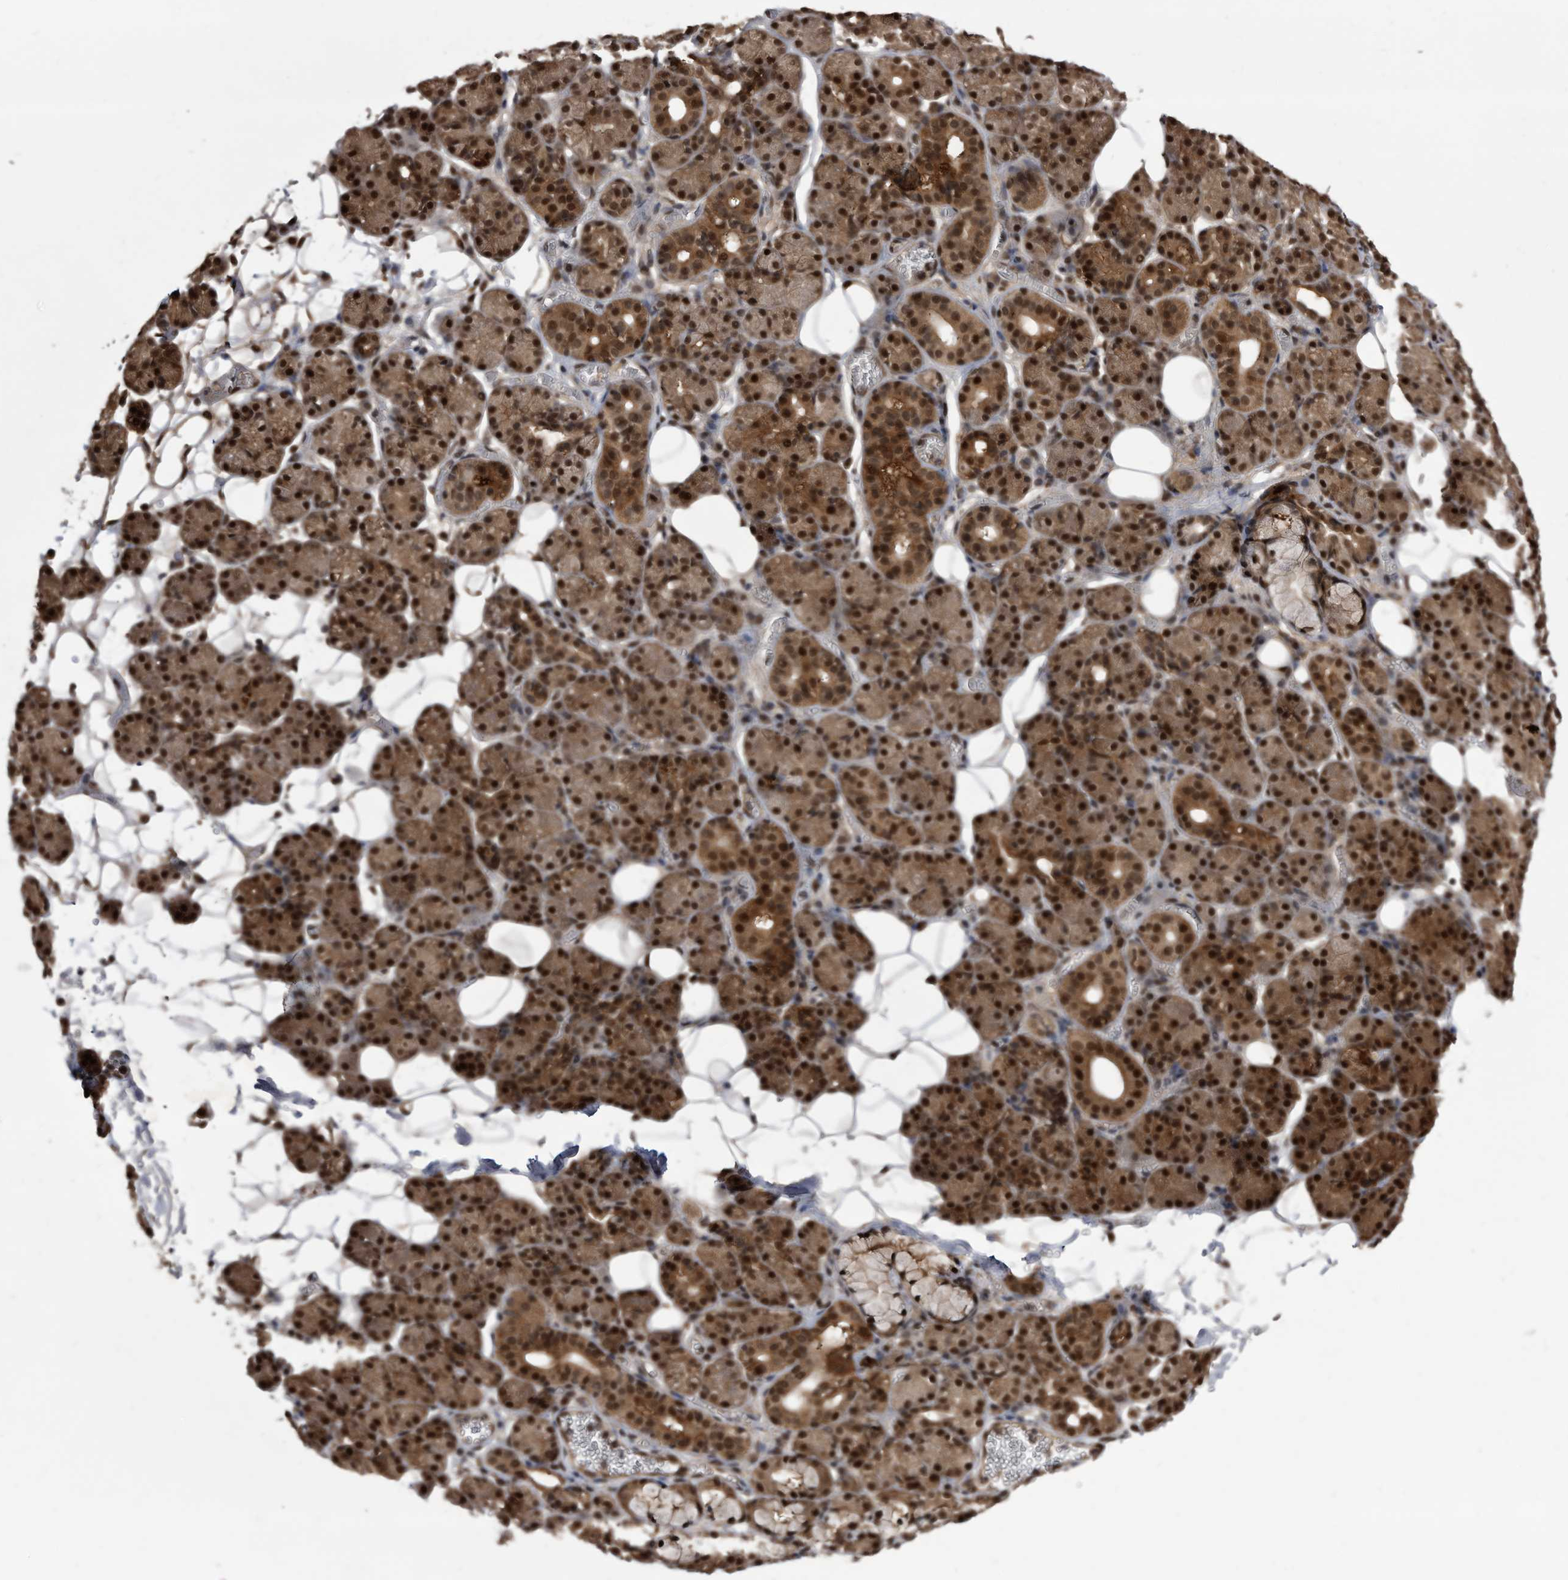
{"staining": {"intensity": "strong", "quantity": ">75%", "location": "cytoplasmic/membranous,nuclear"}, "tissue": "salivary gland", "cell_type": "Glandular cells", "image_type": "normal", "snomed": [{"axis": "morphology", "description": "Normal tissue, NOS"}, {"axis": "topography", "description": "Salivary gland"}], "caption": "Immunohistochemical staining of unremarkable salivary gland demonstrates high levels of strong cytoplasmic/membranous,nuclear expression in approximately >75% of glandular cells.", "gene": "RAD23B", "patient": {"sex": "male", "age": 63}}